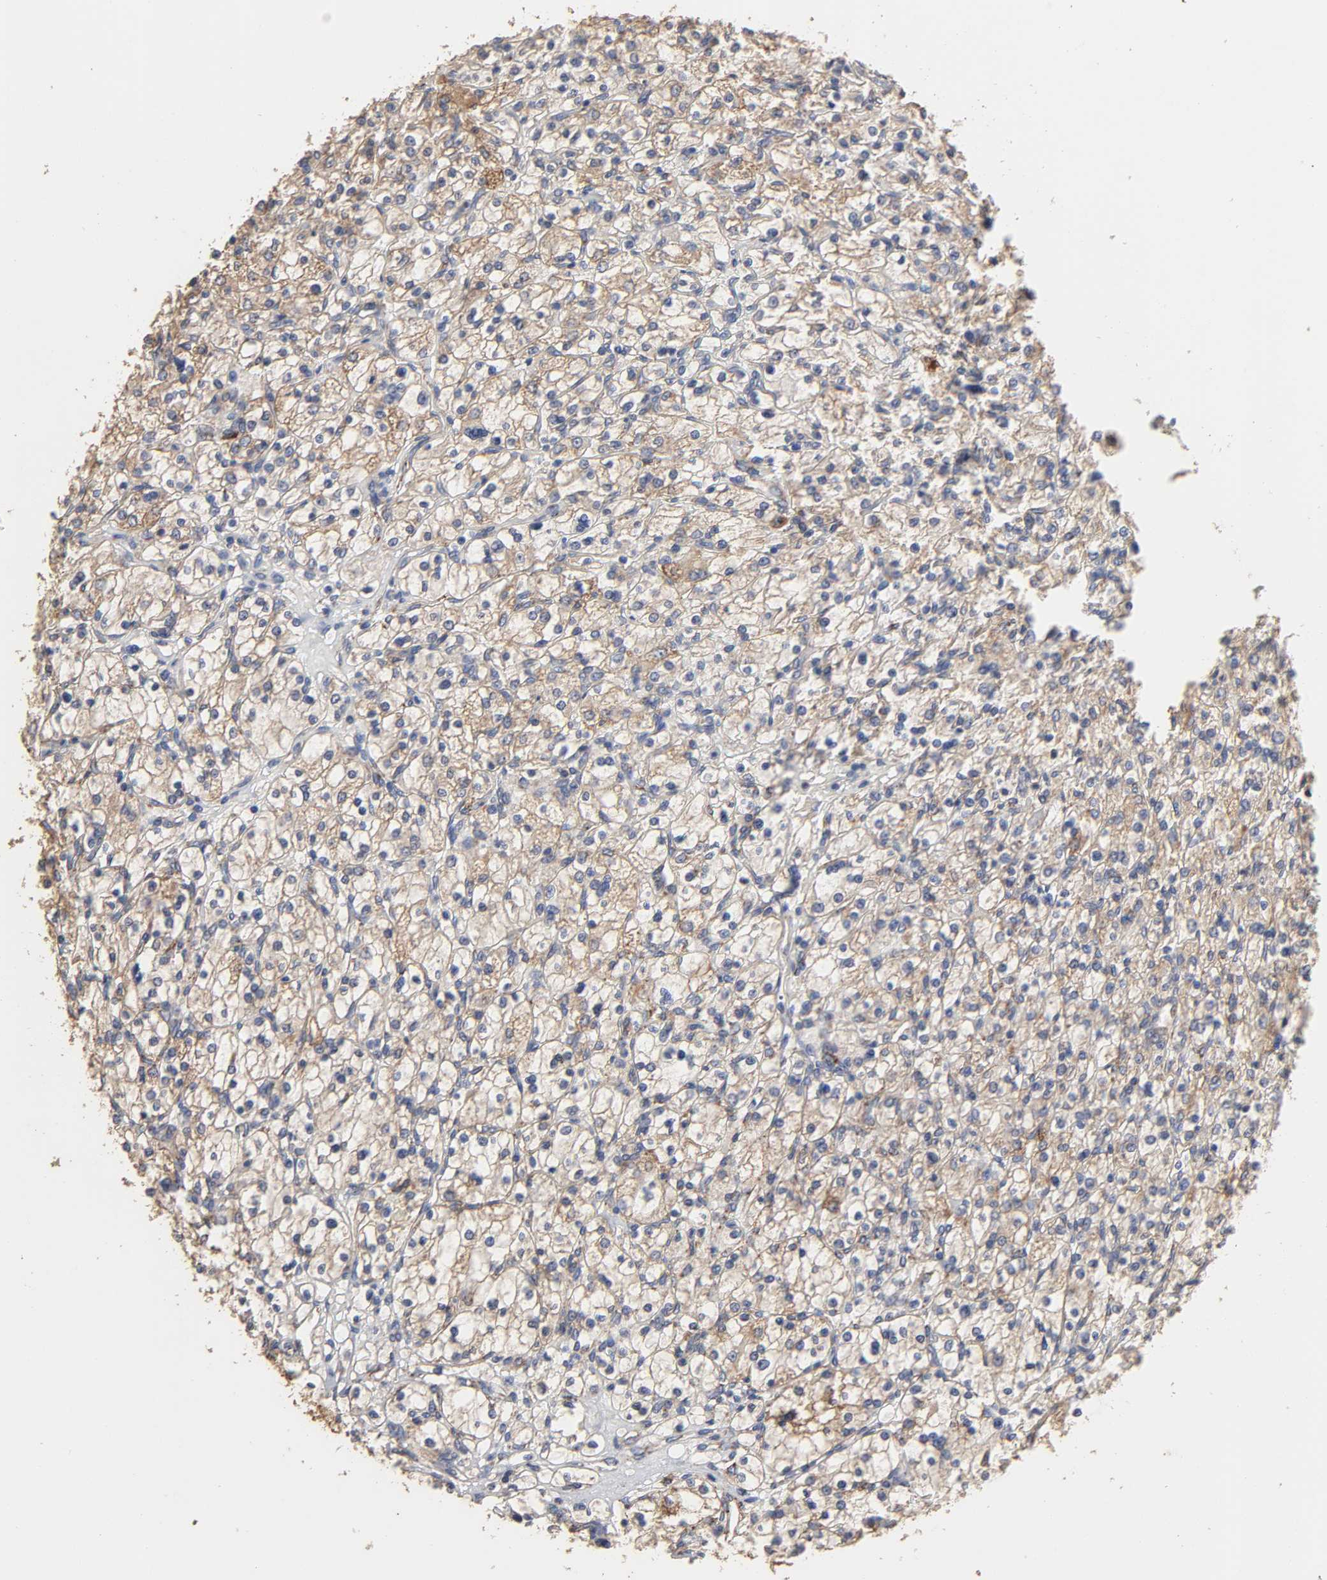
{"staining": {"intensity": "moderate", "quantity": "25%-75%", "location": "cytoplasmic/membranous"}, "tissue": "renal cancer", "cell_type": "Tumor cells", "image_type": "cancer", "snomed": [{"axis": "morphology", "description": "Adenocarcinoma, NOS"}, {"axis": "topography", "description": "Kidney"}], "caption": "Immunohistochemical staining of renal cancer (adenocarcinoma) shows moderate cytoplasmic/membranous protein expression in about 25%-75% of tumor cells.", "gene": "CYCS", "patient": {"sex": "female", "age": 83}}